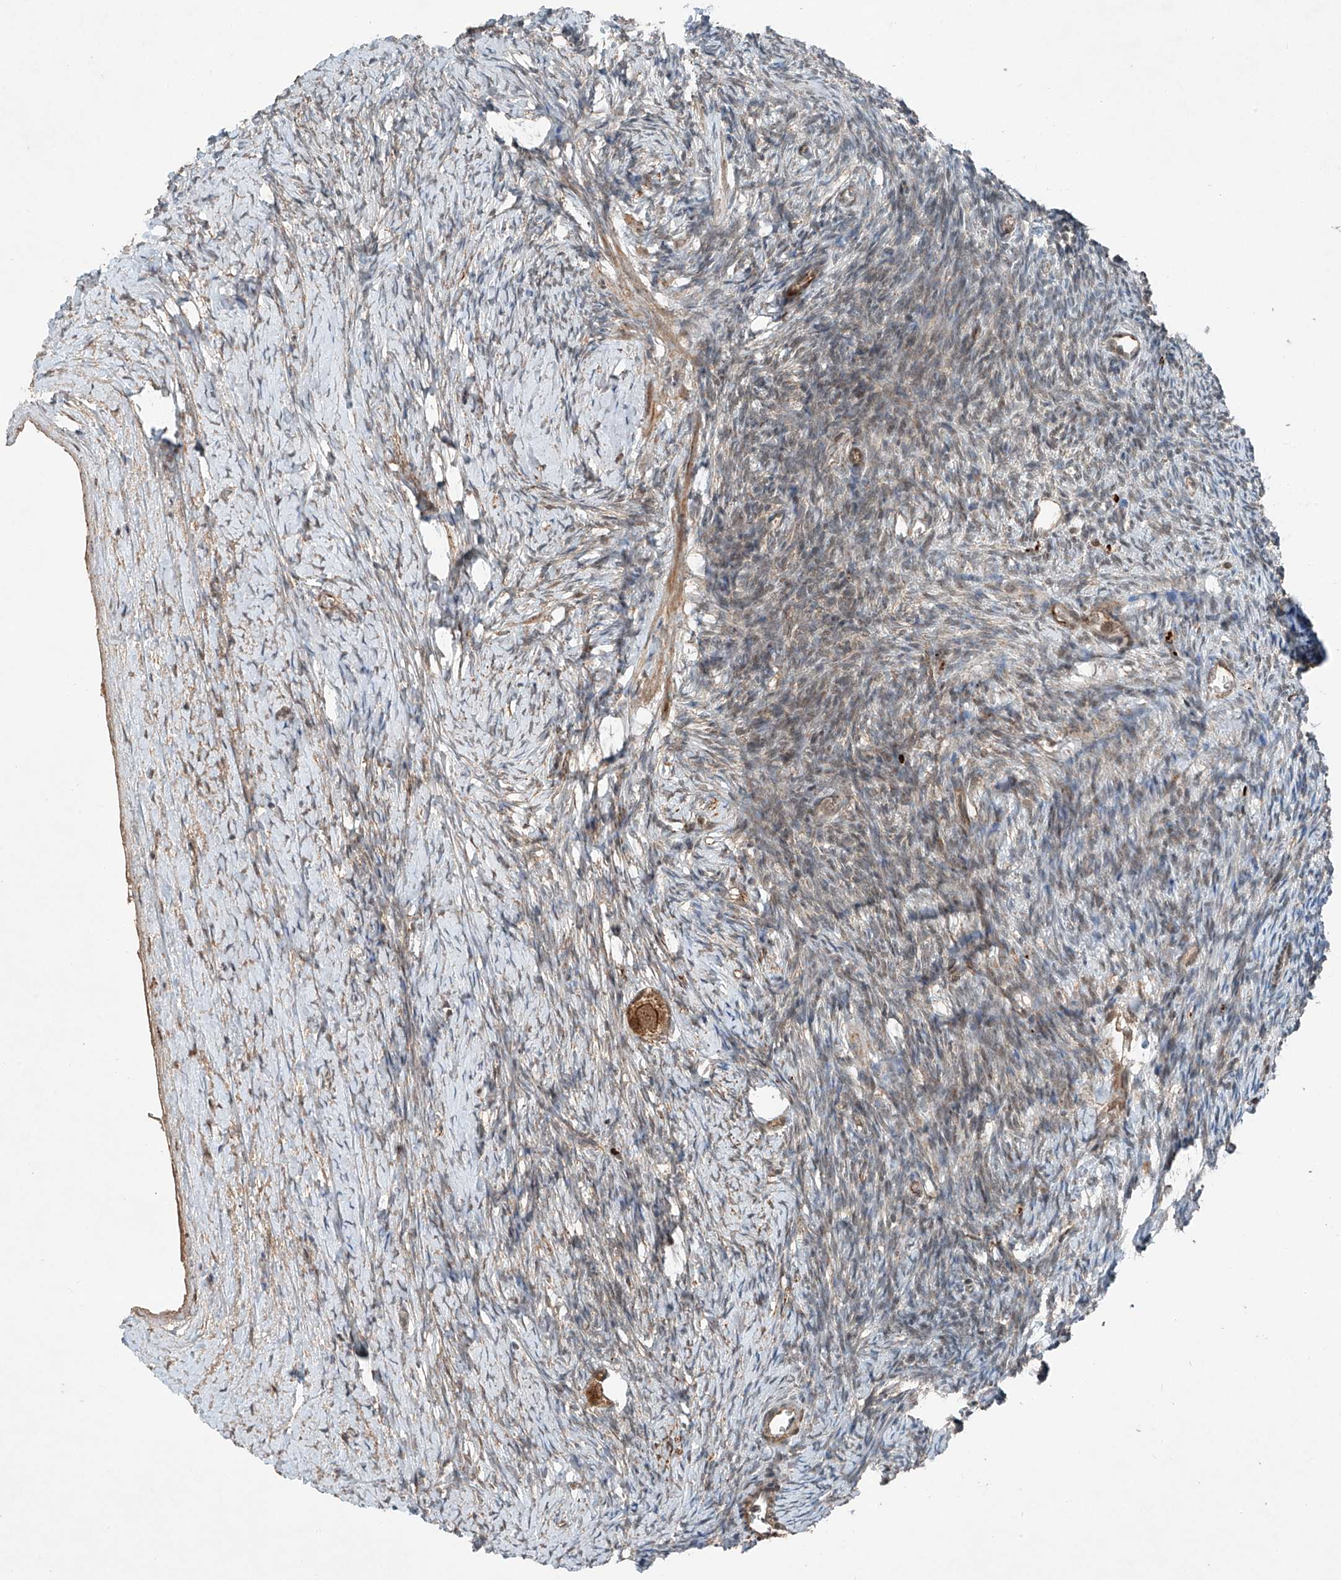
{"staining": {"intensity": "moderate", "quantity": ">75%", "location": "cytoplasmic/membranous,nuclear"}, "tissue": "ovary", "cell_type": "Follicle cells", "image_type": "normal", "snomed": [{"axis": "morphology", "description": "Normal tissue, NOS"}, {"axis": "morphology", "description": "Developmental malformation"}, {"axis": "topography", "description": "Ovary"}], "caption": "This micrograph exhibits benign ovary stained with immunohistochemistry (IHC) to label a protein in brown. The cytoplasmic/membranous,nuclear of follicle cells show moderate positivity for the protein. Nuclei are counter-stained blue.", "gene": "ZNF620", "patient": {"sex": "female", "age": 39}}